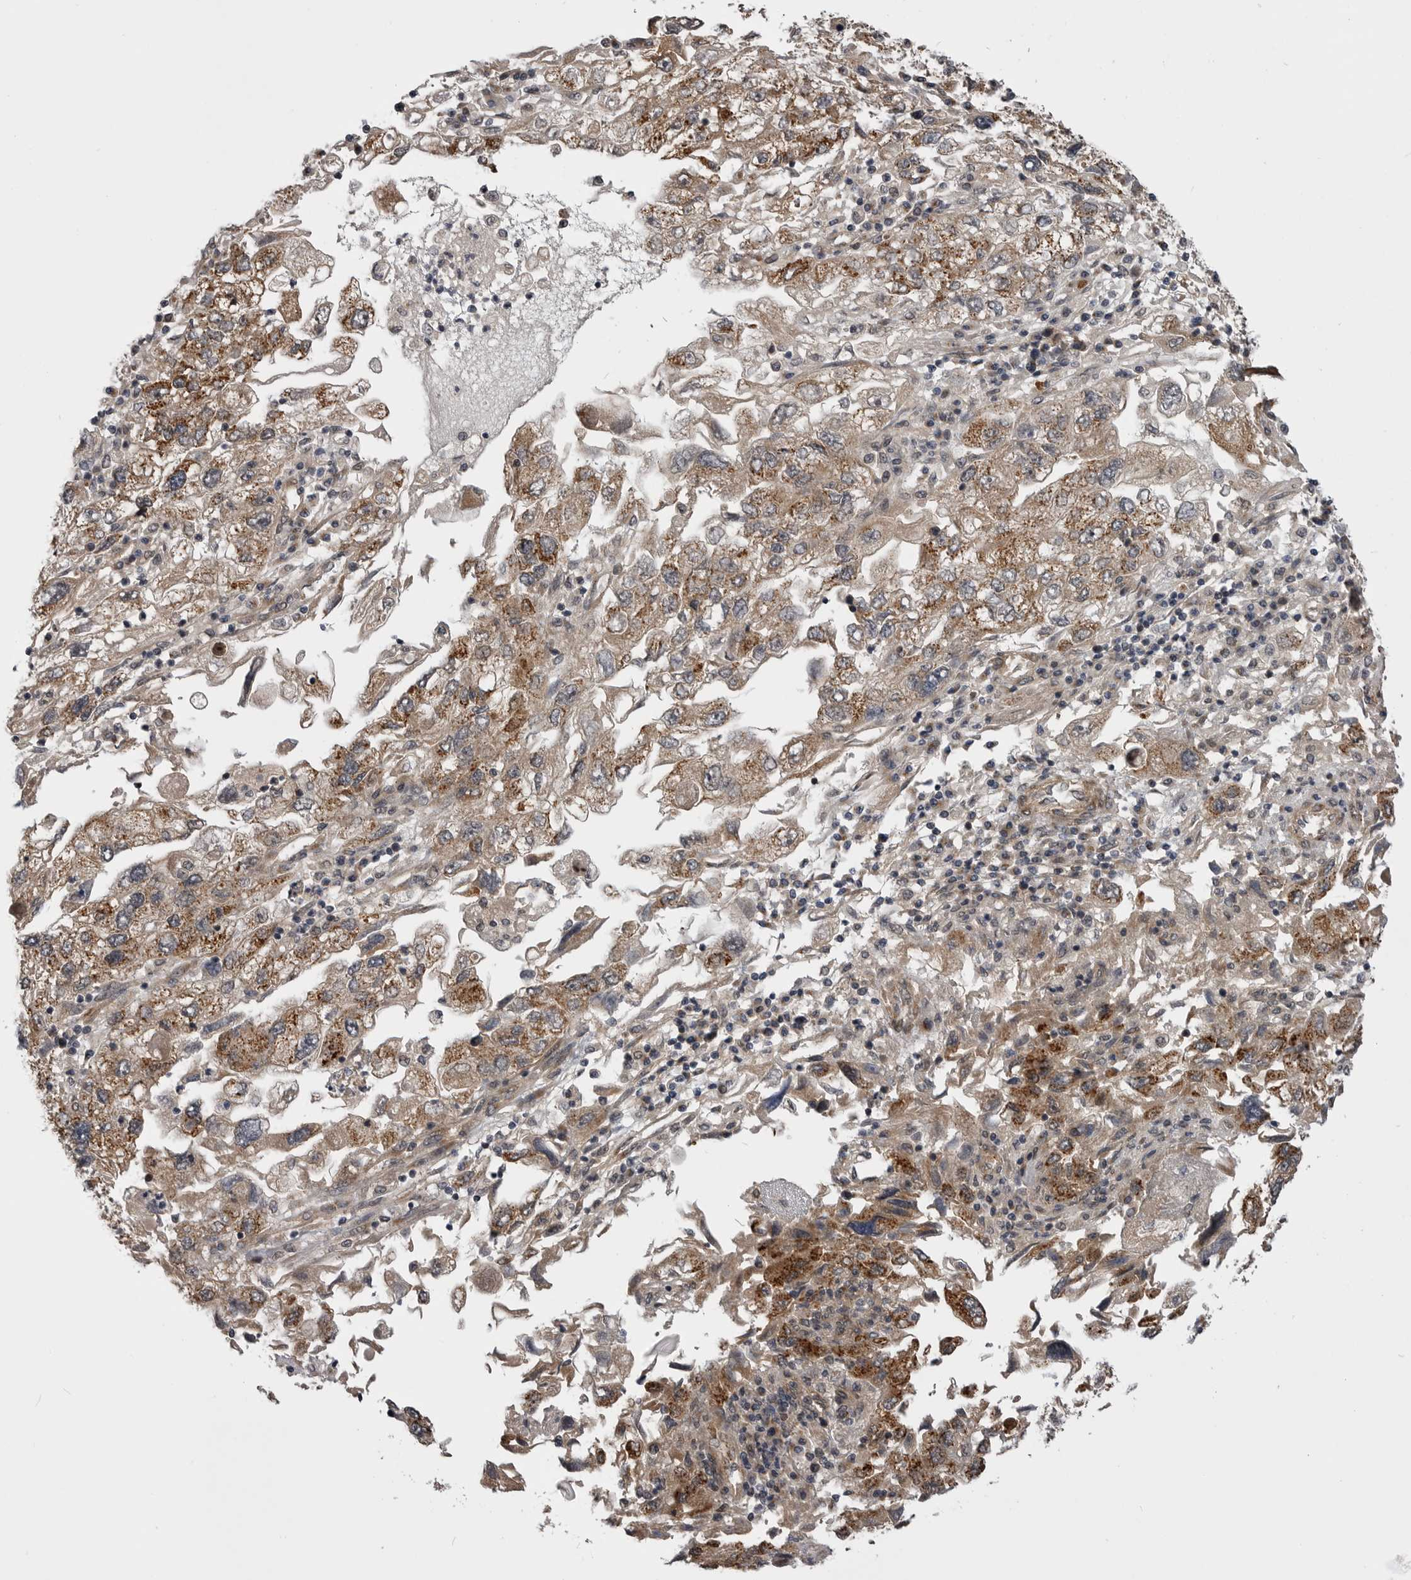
{"staining": {"intensity": "moderate", "quantity": ">75%", "location": "cytoplasmic/membranous"}, "tissue": "endometrial cancer", "cell_type": "Tumor cells", "image_type": "cancer", "snomed": [{"axis": "morphology", "description": "Adenocarcinoma, NOS"}, {"axis": "topography", "description": "Endometrium"}], "caption": "A histopathology image showing moderate cytoplasmic/membranous positivity in about >75% of tumor cells in endometrial cancer (adenocarcinoma), as visualized by brown immunohistochemical staining.", "gene": "PDCL", "patient": {"sex": "female", "age": 49}}